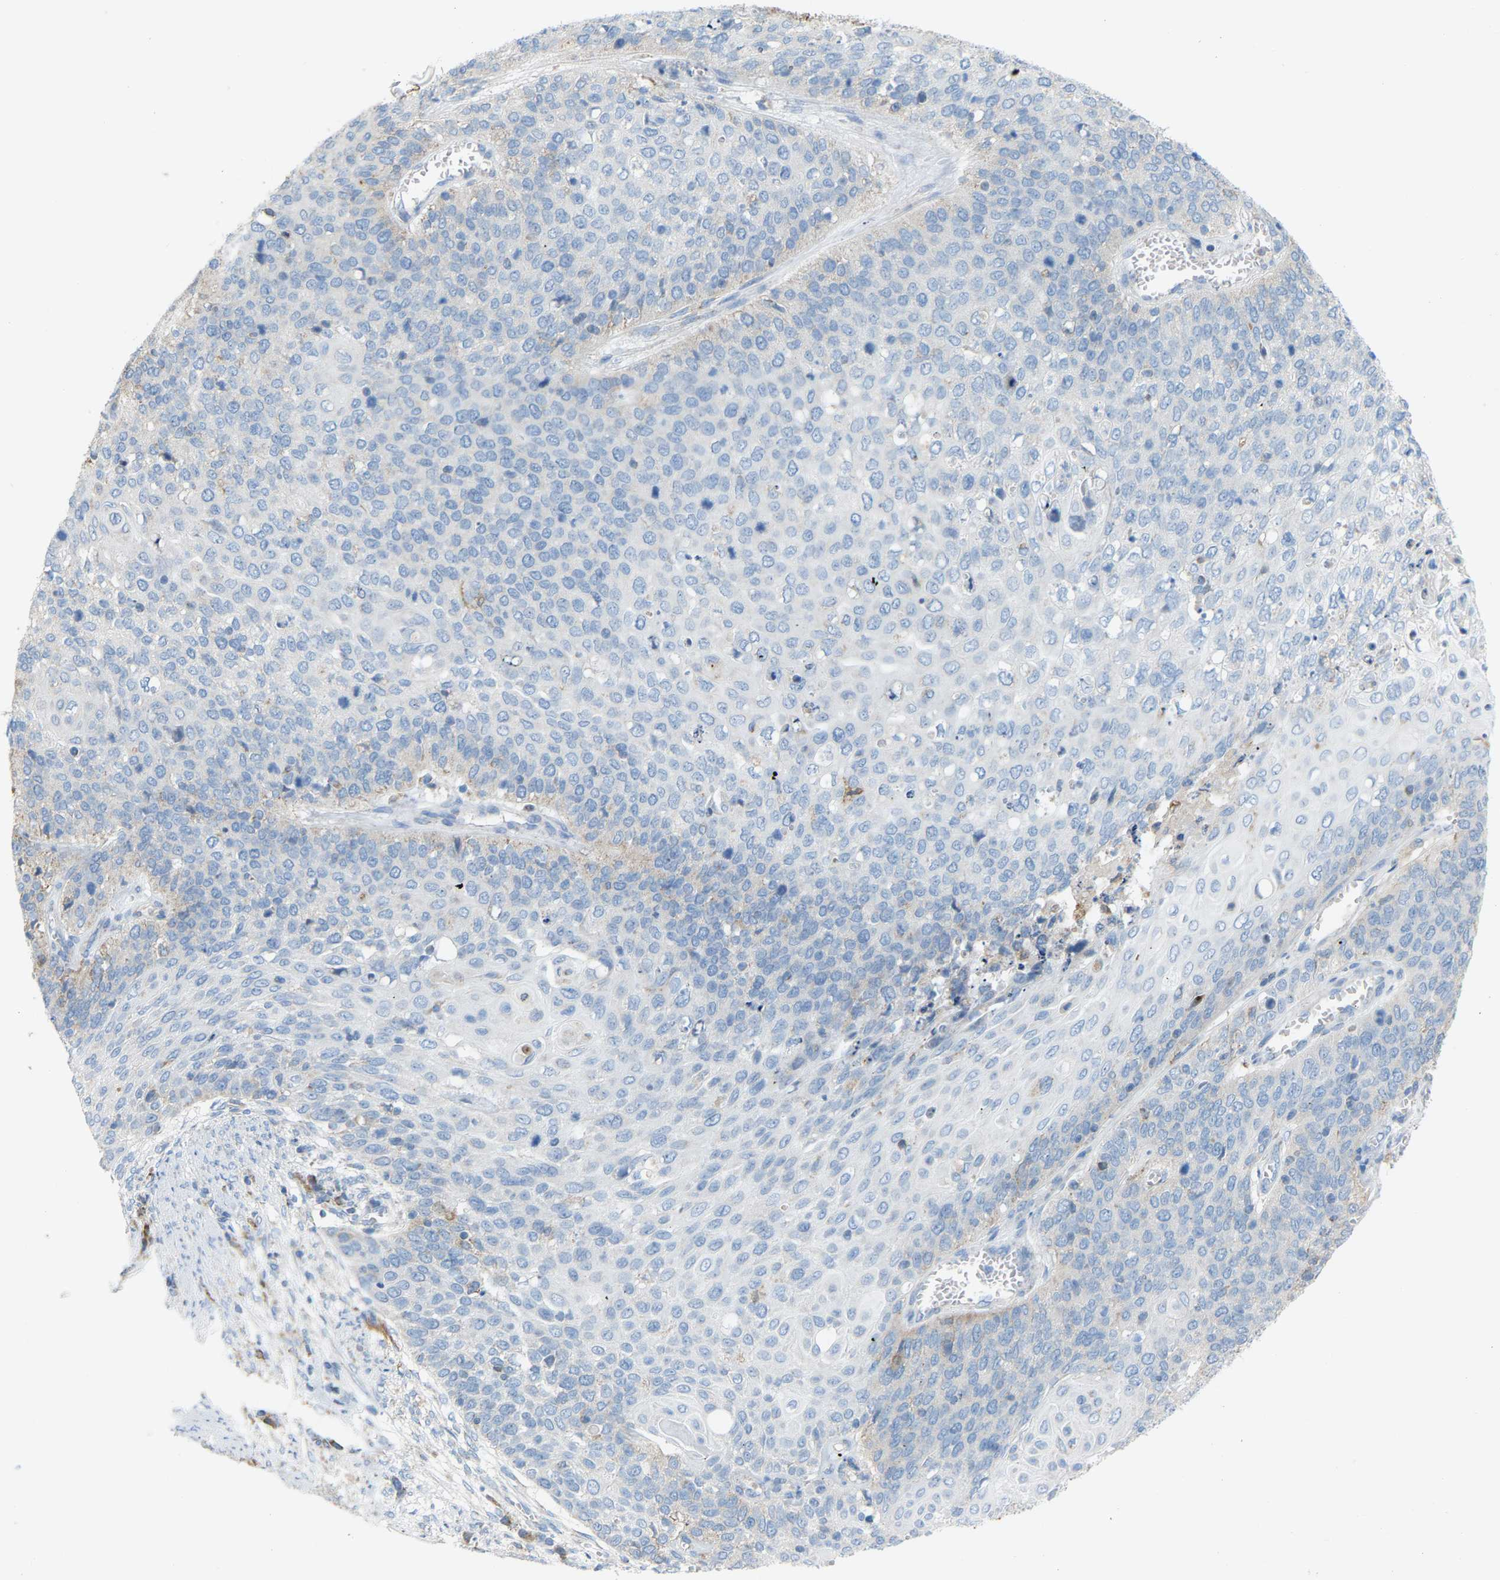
{"staining": {"intensity": "negative", "quantity": "none", "location": "none"}, "tissue": "cervical cancer", "cell_type": "Tumor cells", "image_type": "cancer", "snomed": [{"axis": "morphology", "description": "Squamous cell carcinoma, NOS"}, {"axis": "topography", "description": "Cervix"}], "caption": "Immunohistochemistry micrograph of neoplastic tissue: cervical cancer (squamous cell carcinoma) stained with DAB (3,3'-diaminobenzidine) reveals no significant protein positivity in tumor cells.", "gene": "CROT", "patient": {"sex": "female", "age": 39}}